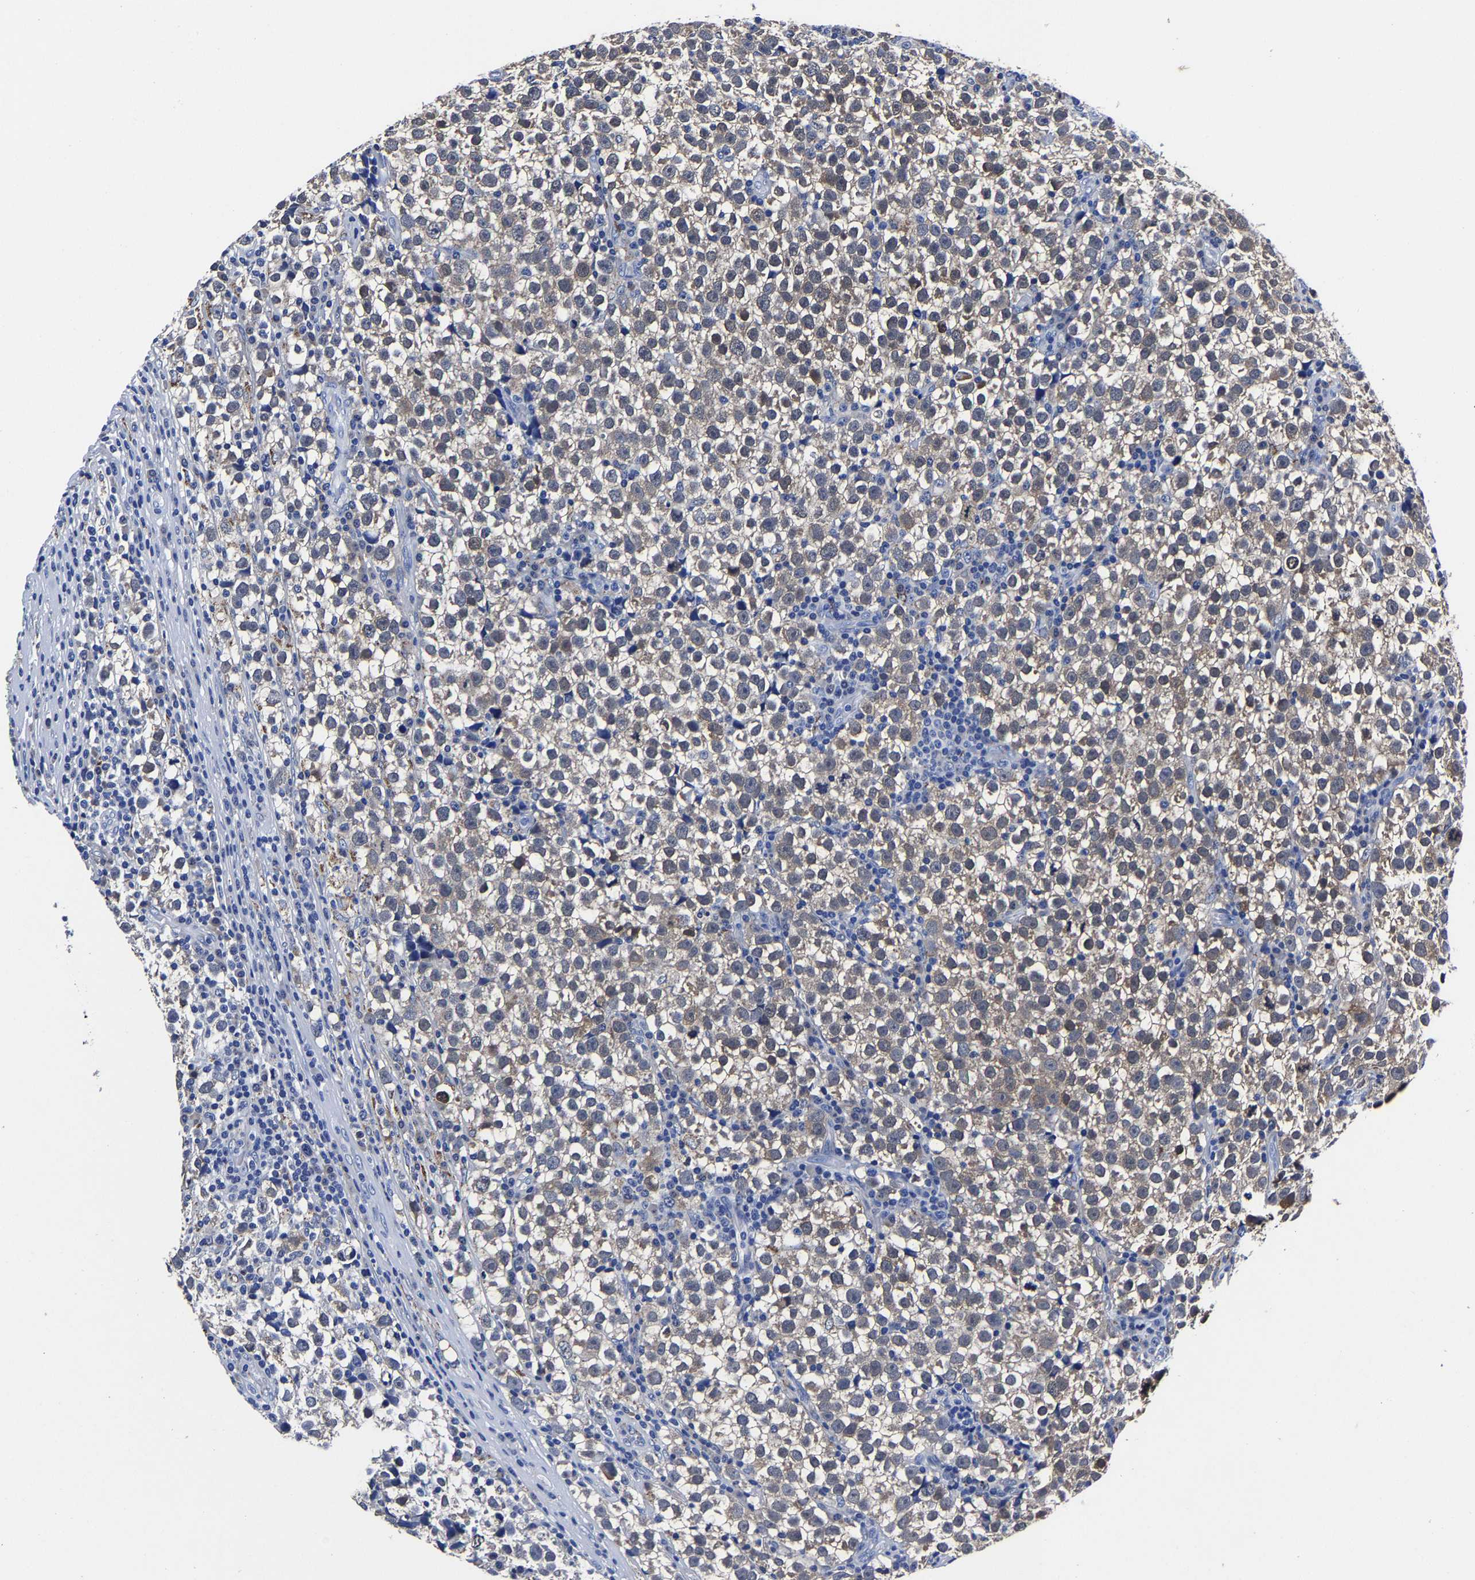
{"staining": {"intensity": "weak", "quantity": "<25%", "location": "cytoplasmic/membranous"}, "tissue": "testis cancer", "cell_type": "Tumor cells", "image_type": "cancer", "snomed": [{"axis": "morphology", "description": "Normal tissue, NOS"}, {"axis": "morphology", "description": "Seminoma, NOS"}, {"axis": "topography", "description": "Testis"}], "caption": "Human testis cancer stained for a protein using immunohistochemistry (IHC) demonstrates no expression in tumor cells.", "gene": "PSPH", "patient": {"sex": "male", "age": 43}}